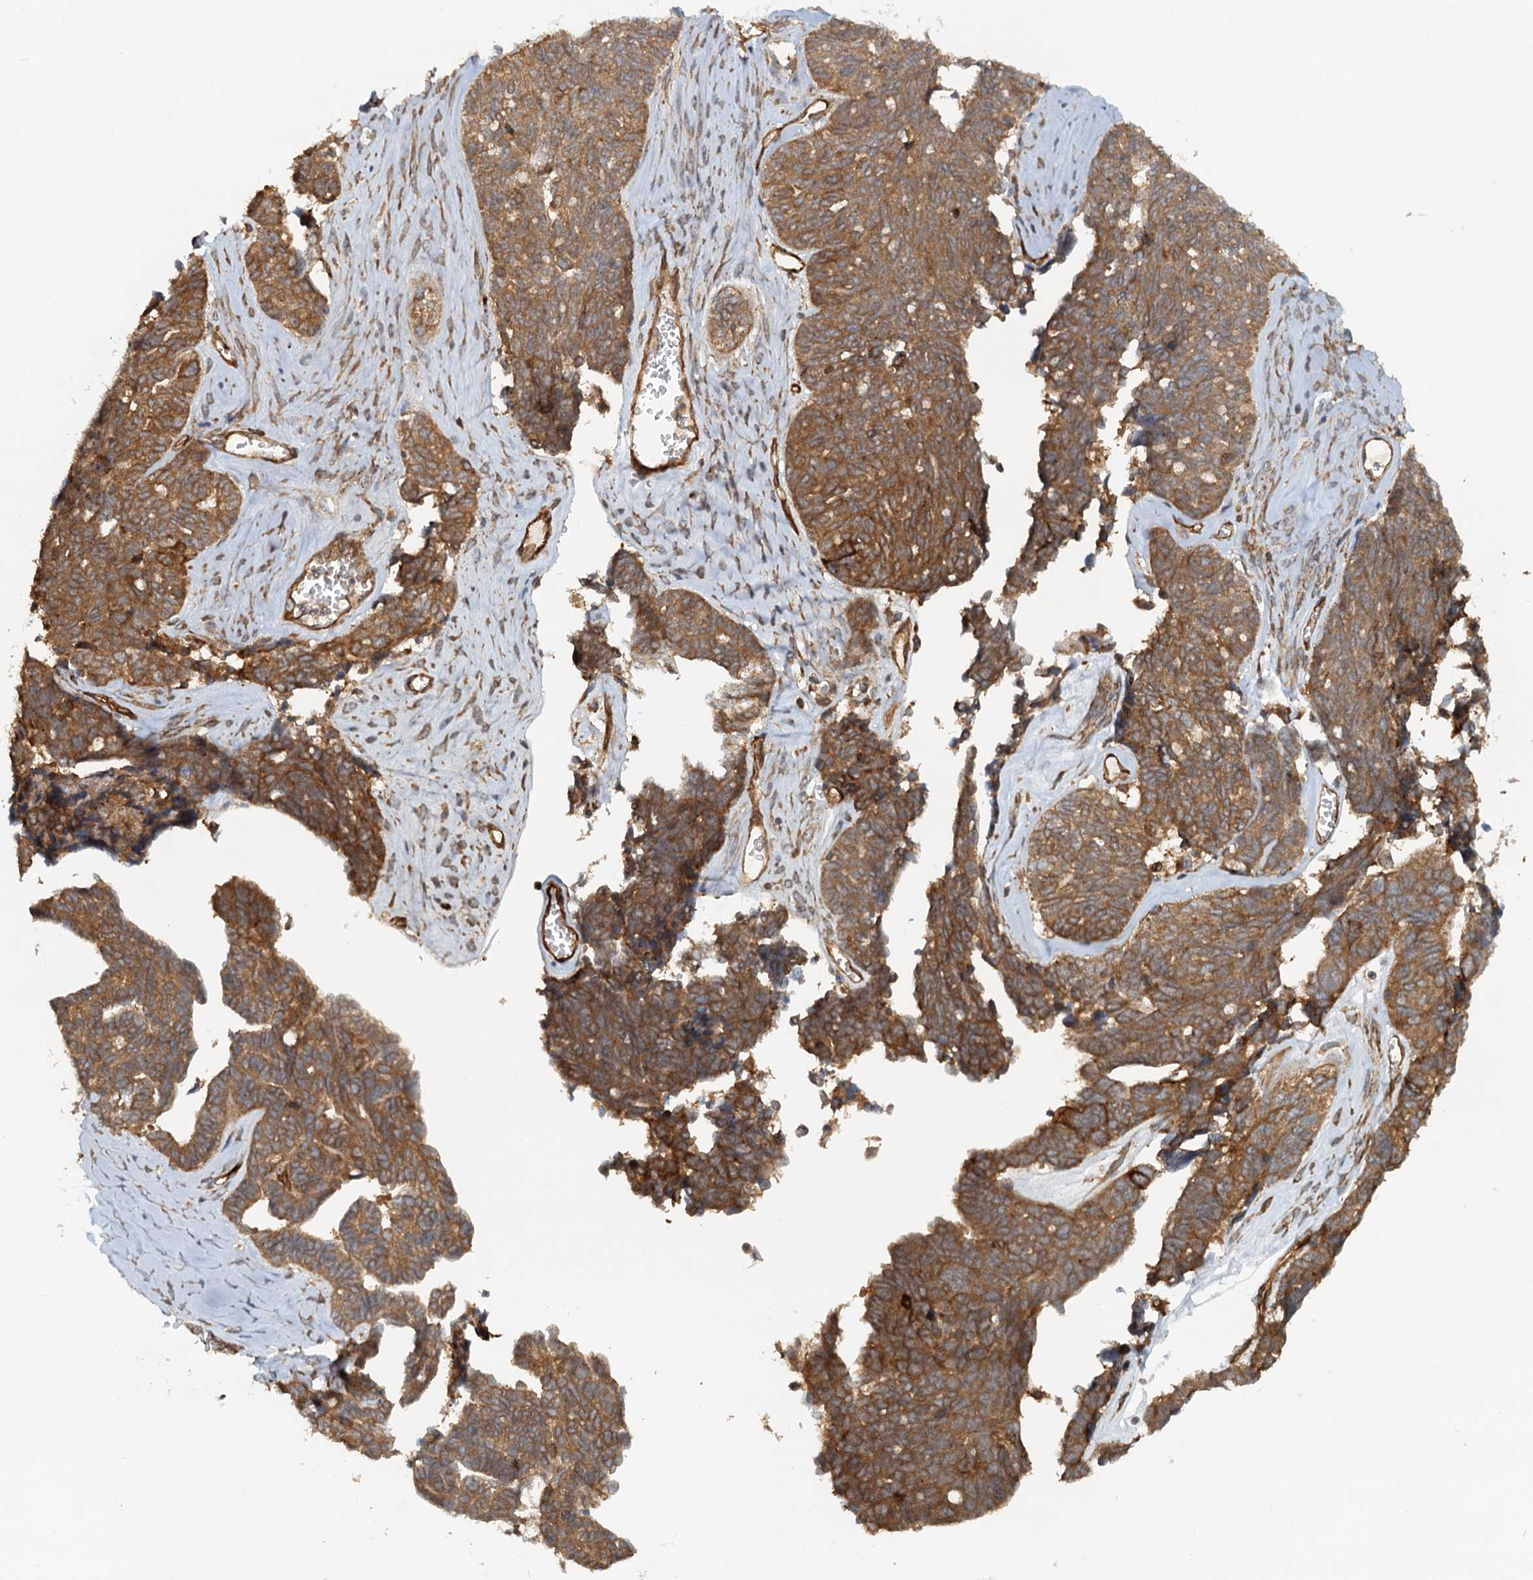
{"staining": {"intensity": "moderate", "quantity": ">75%", "location": "cytoplasmic/membranous"}, "tissue": "ovarian cancer", "cell_type": "Tumor cells", "image_type": "cancer", "snomed": [{"axis": "morphology", "description": "Cystadenocarcinoma, serous, NOS"}, {"axis": "topography", "description": "Ovary"}], "caption": "A brown stain shows moderate cytoplasmic/membranous expression of a protein in serous cystadenocarcinoma (ovarian) tumor cells.", "gene": "NIPAL3", "patient": {"sex": "female", "age": 79}}